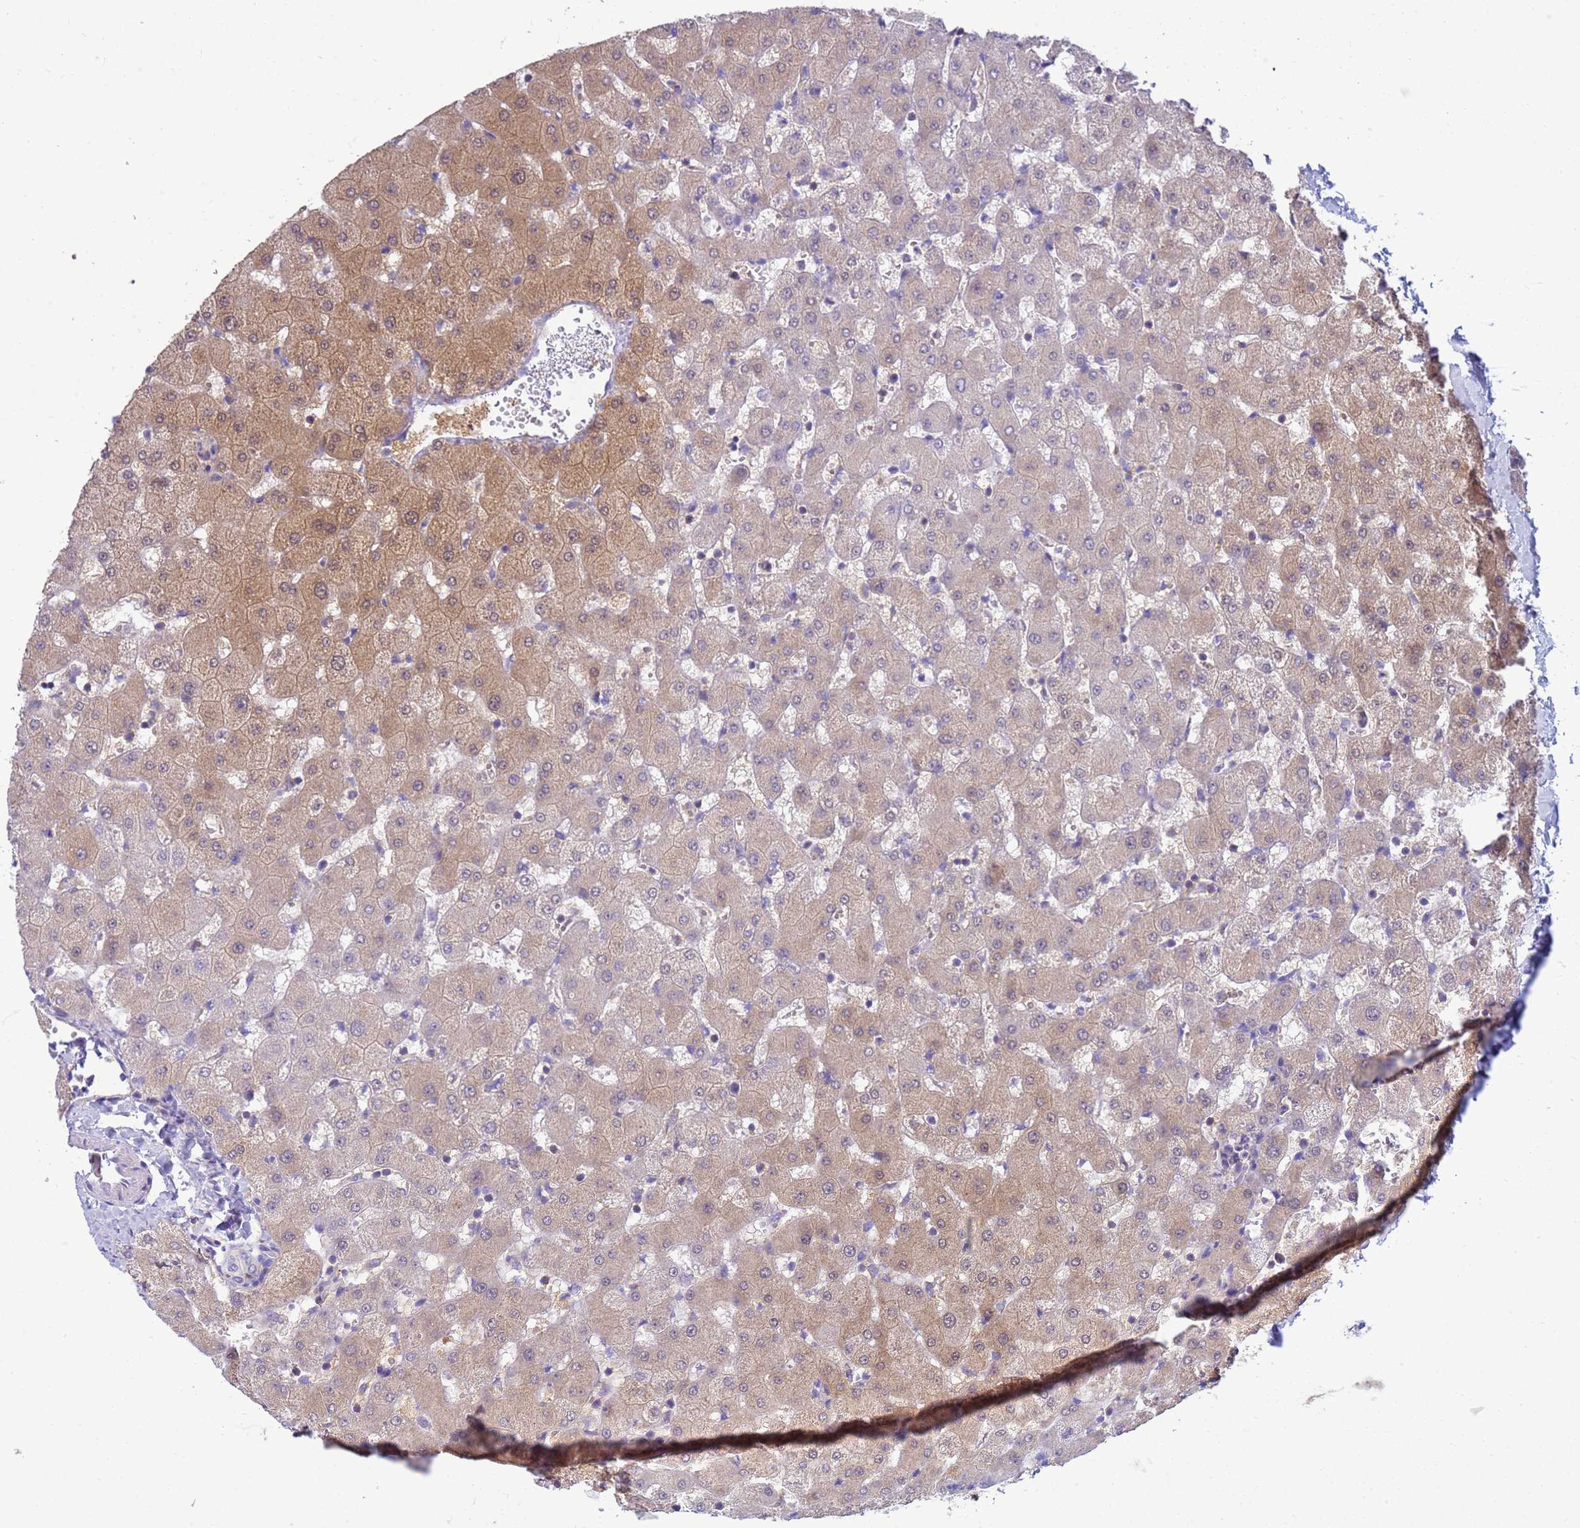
{"staining": {"intensity": "weak", "quantity": ">75%", "location": "cytoplasmic/membranous"}, "tissue": "liver", "cell_type": "Cholangiocytes", "image_type": "normal", "snomed": [{"axis": "morphology", "description": "Normal tissue, NOS"}, {"axis": "topography", "description": "Liver"}], "caption": "Weak cytoplasmic/membranous positivity is appreciated in approximately >75% of cholangiocytes in benign liver.", "gene": "KLHL13", "patient": {"sex": "female", "age": 63}}